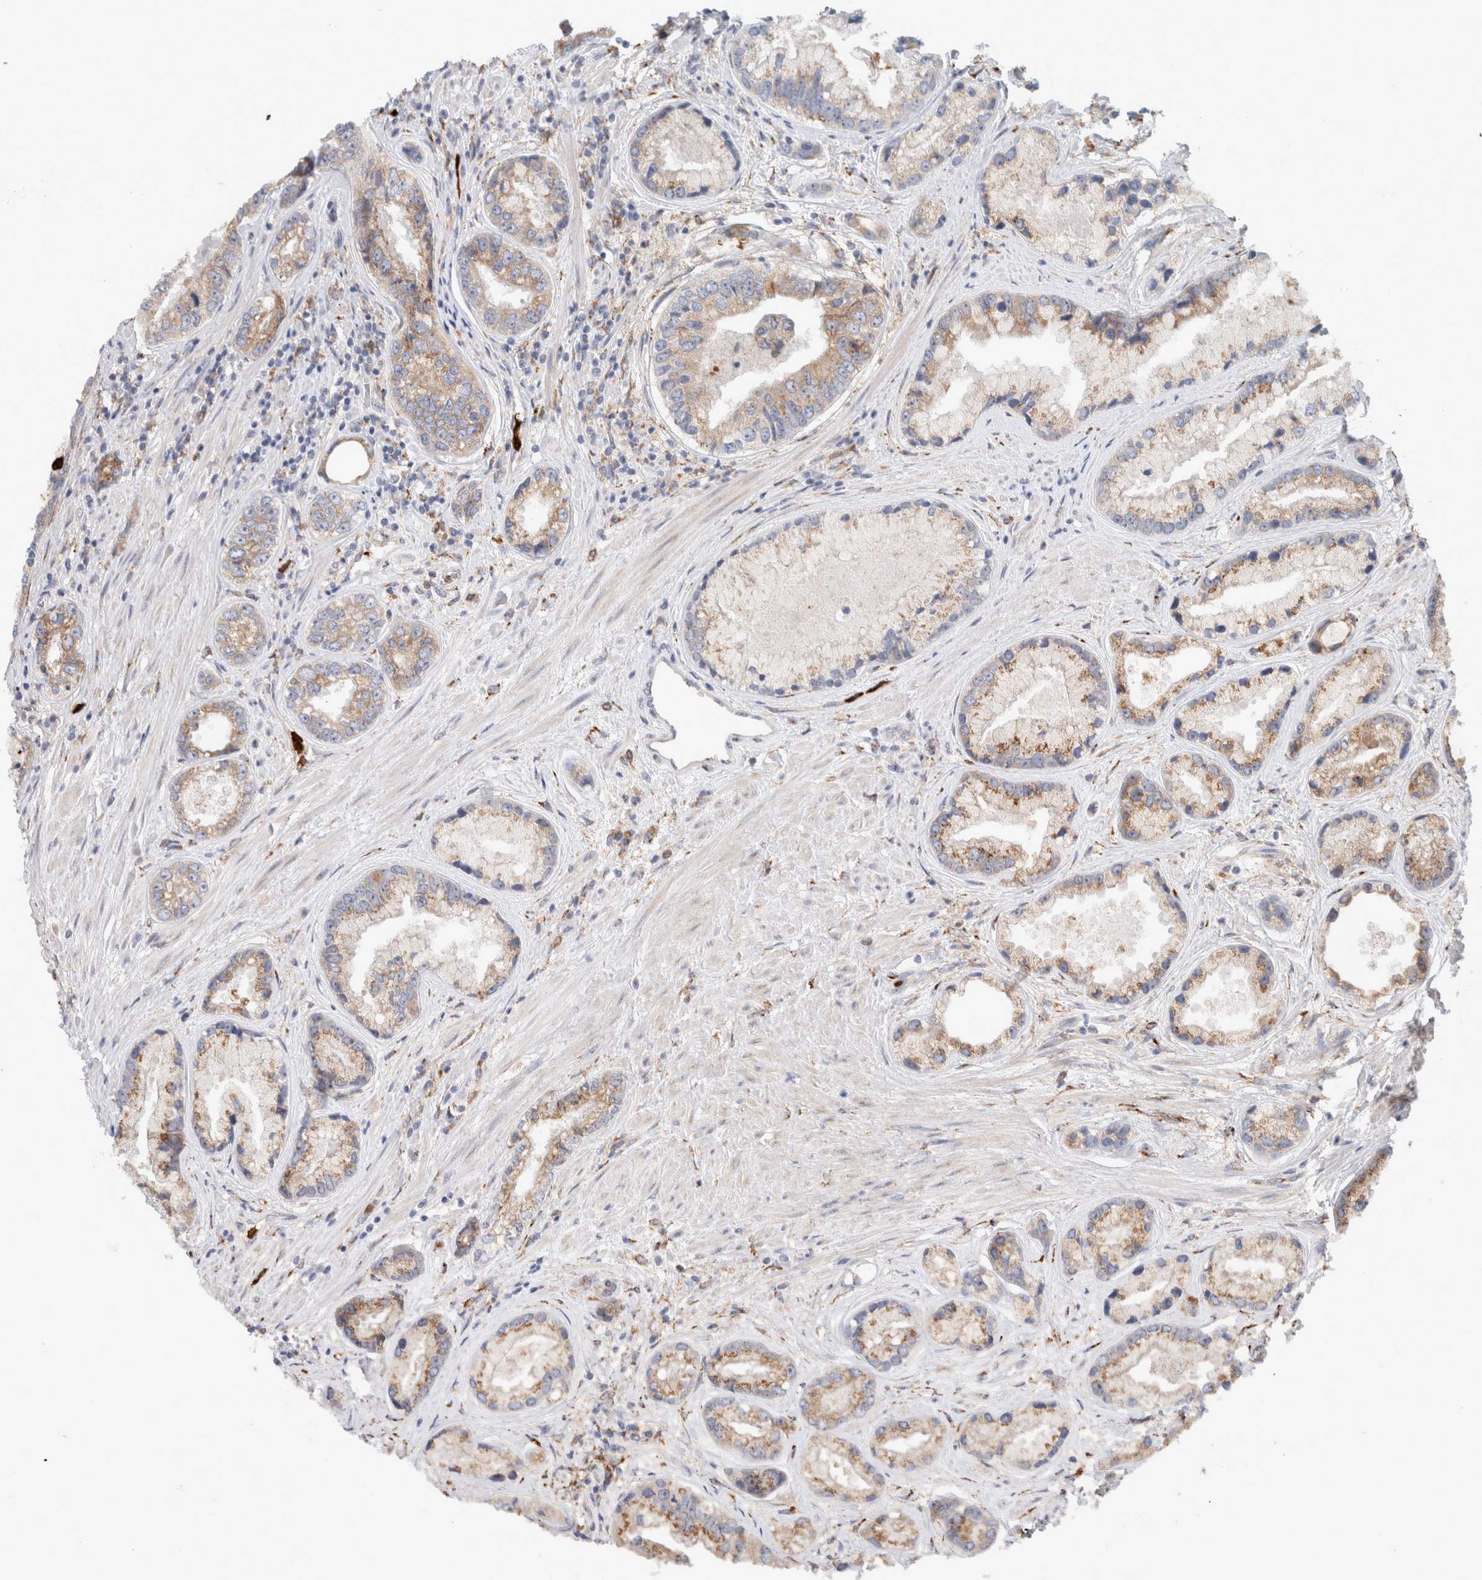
{"staining": {"intensity": "moderate", "quantity": "25%-75%", "location": "cytoplasmic/membranous"}, "tissue": "prostate cancer", "cell_type": "Tumor cells", "image_type": "cancer", "snomed": [{"axis": "morphology", "description": "Adenocarcinoma, High grade"}, {"axis": "topography", "description": "Prostate"}], "caption": "Brown immunohistochemical staining in prostate cancer (adenocarcinoma (high-grade)) shows moderate cytoplasmic/membranous positivity in about 25%-75% of tumor cells.", "gene": "P4HA1", "patient": {"sex": "male", "age": 61}}